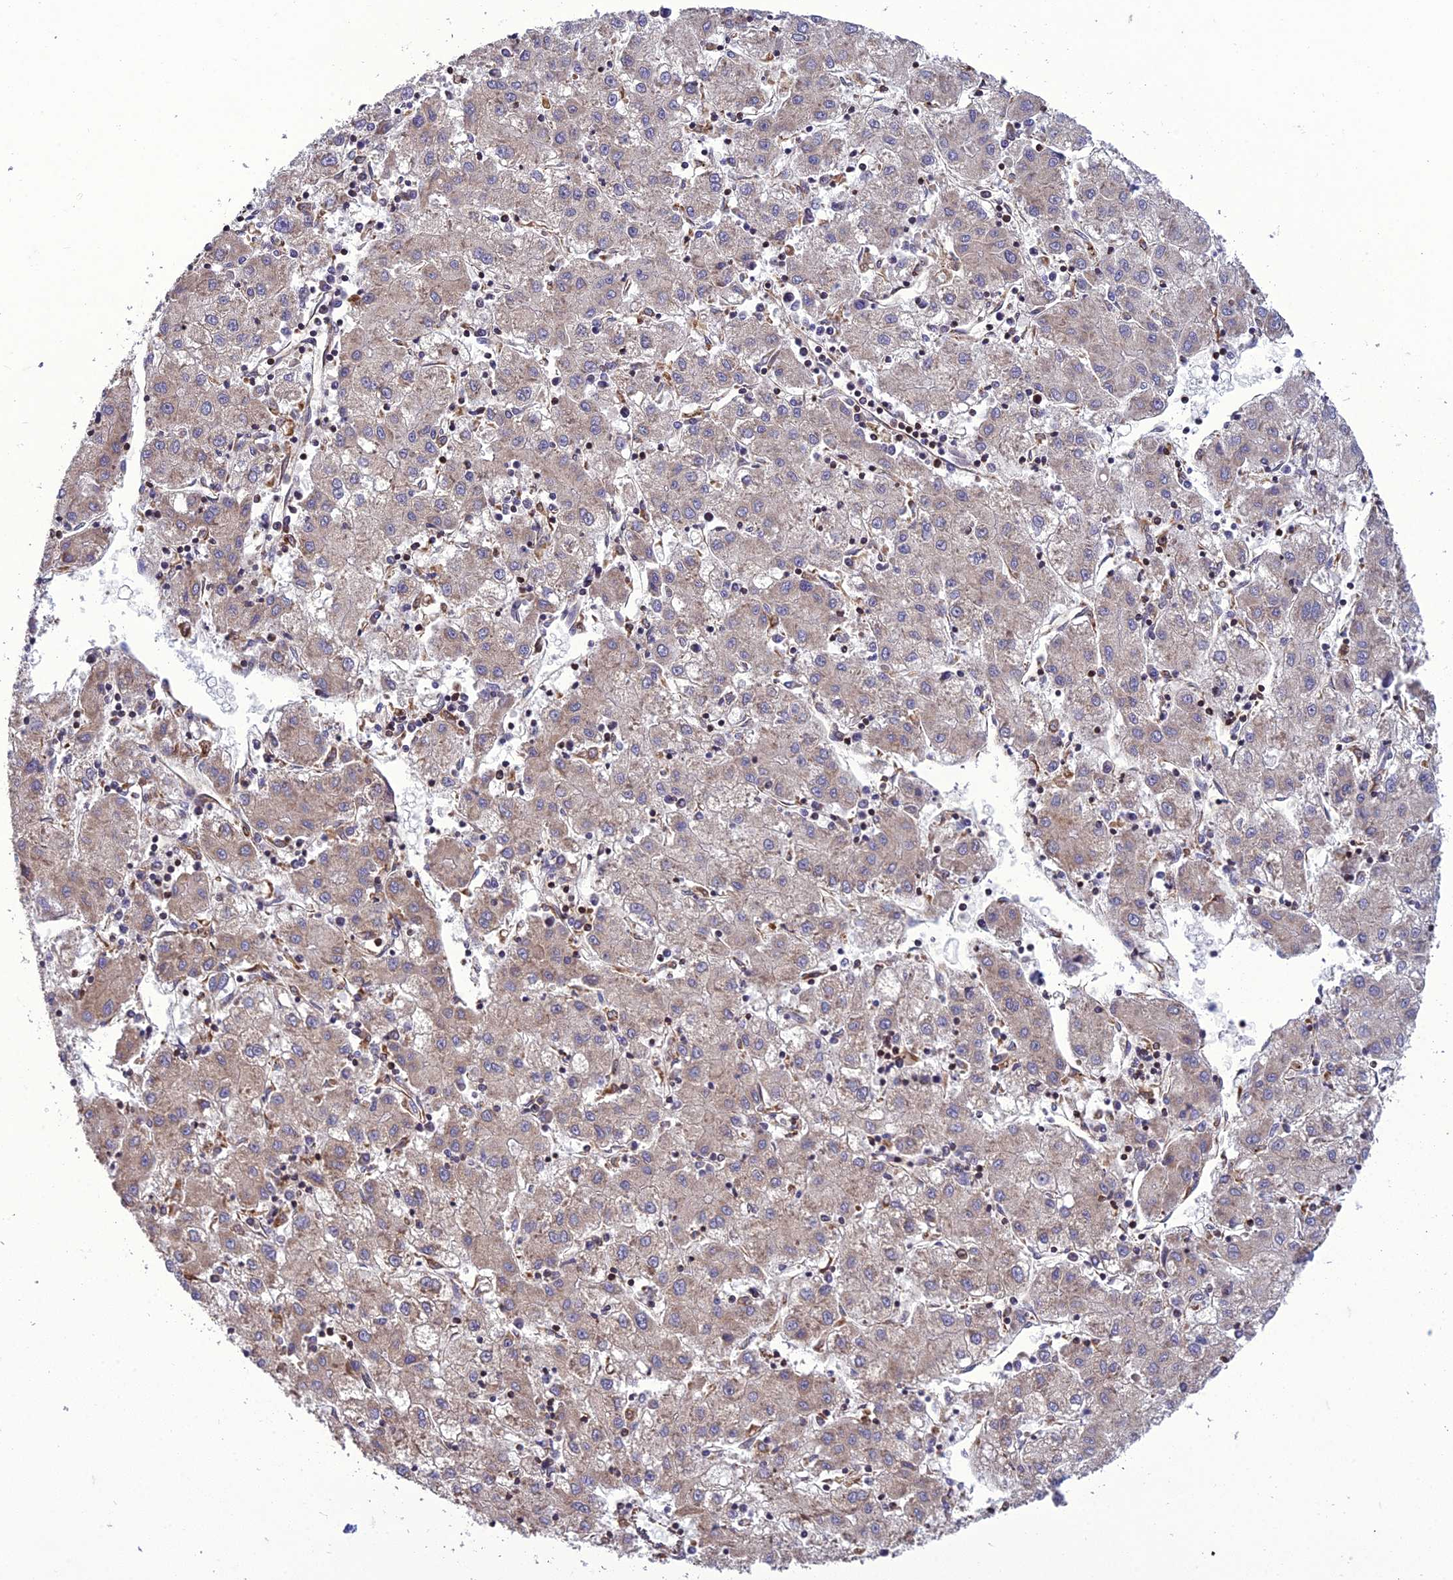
{"staining": {"intensity": "weak", "quantity": "25%-75%", "location": "cytoplasmic/membranous"}, "tissue": "liver cancer", "cell_type": "Tumor cells", "image_type": "cancer", "snomed": [{"axis": "morphology", "description": "Carcinoma, Hepatocellular, NOS"}, {"axis": "topography", "description": "Liver"}], "caption": "DAB immunohistochemical staining of human liver cancer (hepatocellular carcinoma) exhibits weak cytoplasmic/membranous protein expression in about 25%-75% of tumor cells.", "gene": "GIMAP1", "patient": {"sex": "male", "age": 72}}